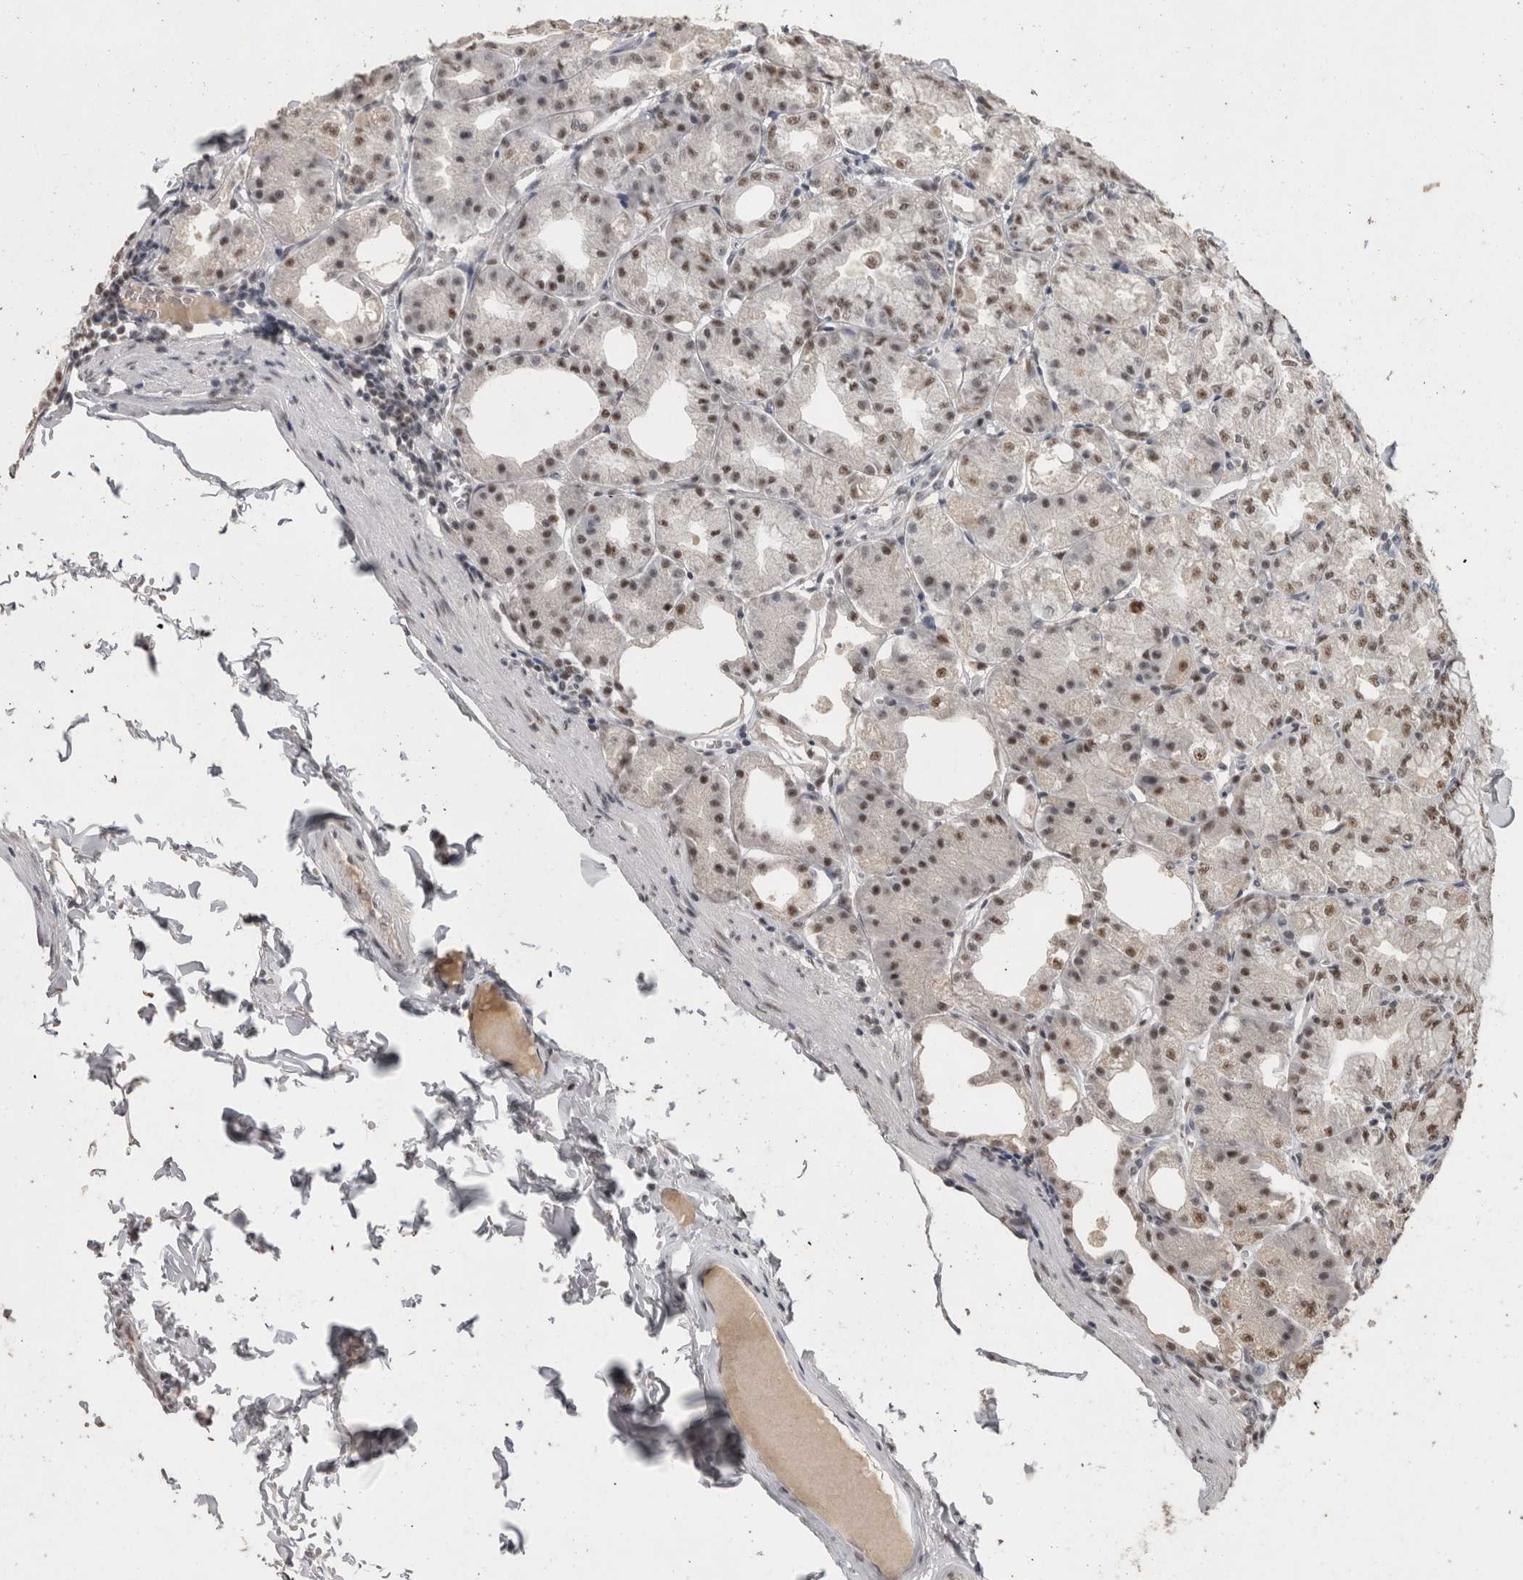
{"staining": {"intensity": "weak", "quantity": ">75%", "location": "nuclear"}, "tissue": "stomach", "cell_type": "Glandular cells", "image_type": "normal", "snomed": [{"axis": "morphology", "description": "Normal tissue, NOS"}, {"axis": "topography", "description": "Stomach, lower"}], "caption": "Immunohistochemical staining of benign stomach displays >75% levels of weak nuclear protein staining in about >75% of glandular cells.", "gene": "DDX17", "patient": {"sex": "male", "age": 71}}